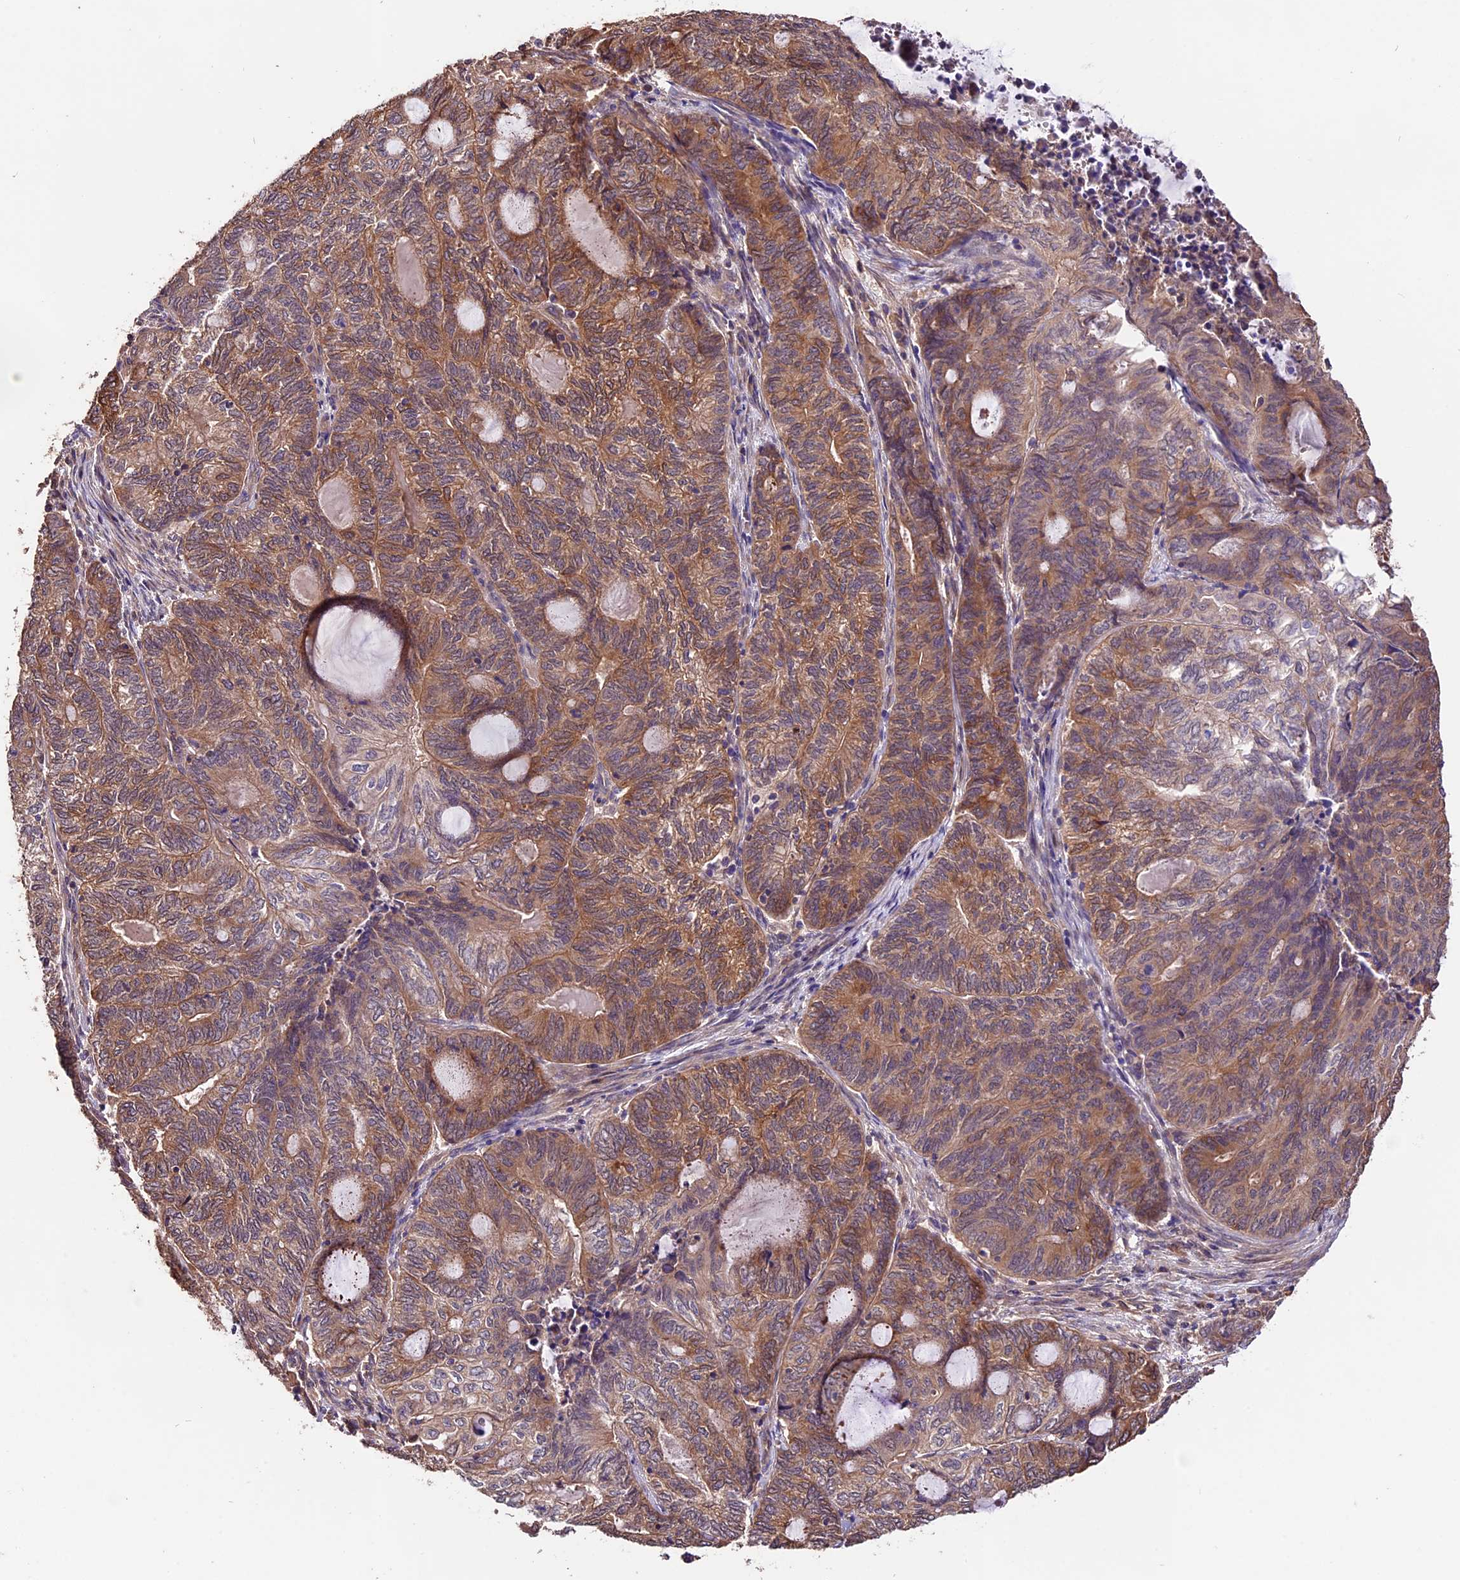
{"staining": {"intensity": "moderate", "quantity": ">75%", "location": "cytoplasmic/membranous"}, "tissue": "endometrial cancer", "cell_type": "Tumor cells", "image_type": "cancer", "snomed": [{"axis": "morphology", "description": "Adenocarcinoma, NOS"}, {"axis": "topography", "description": "Uterus"}, {"axis": "topography", "description": "Endometrium"}], "caption": "Protein expression analysis of human endometrial cancer reveals moderate cytoplasmic/membranous expression in about >75% of tumor cells. (DAB IHC, brown staining for protein, blue staining for nuclei).", "gene": "CES3", "patient": {"sex": "female", "age": 70}}